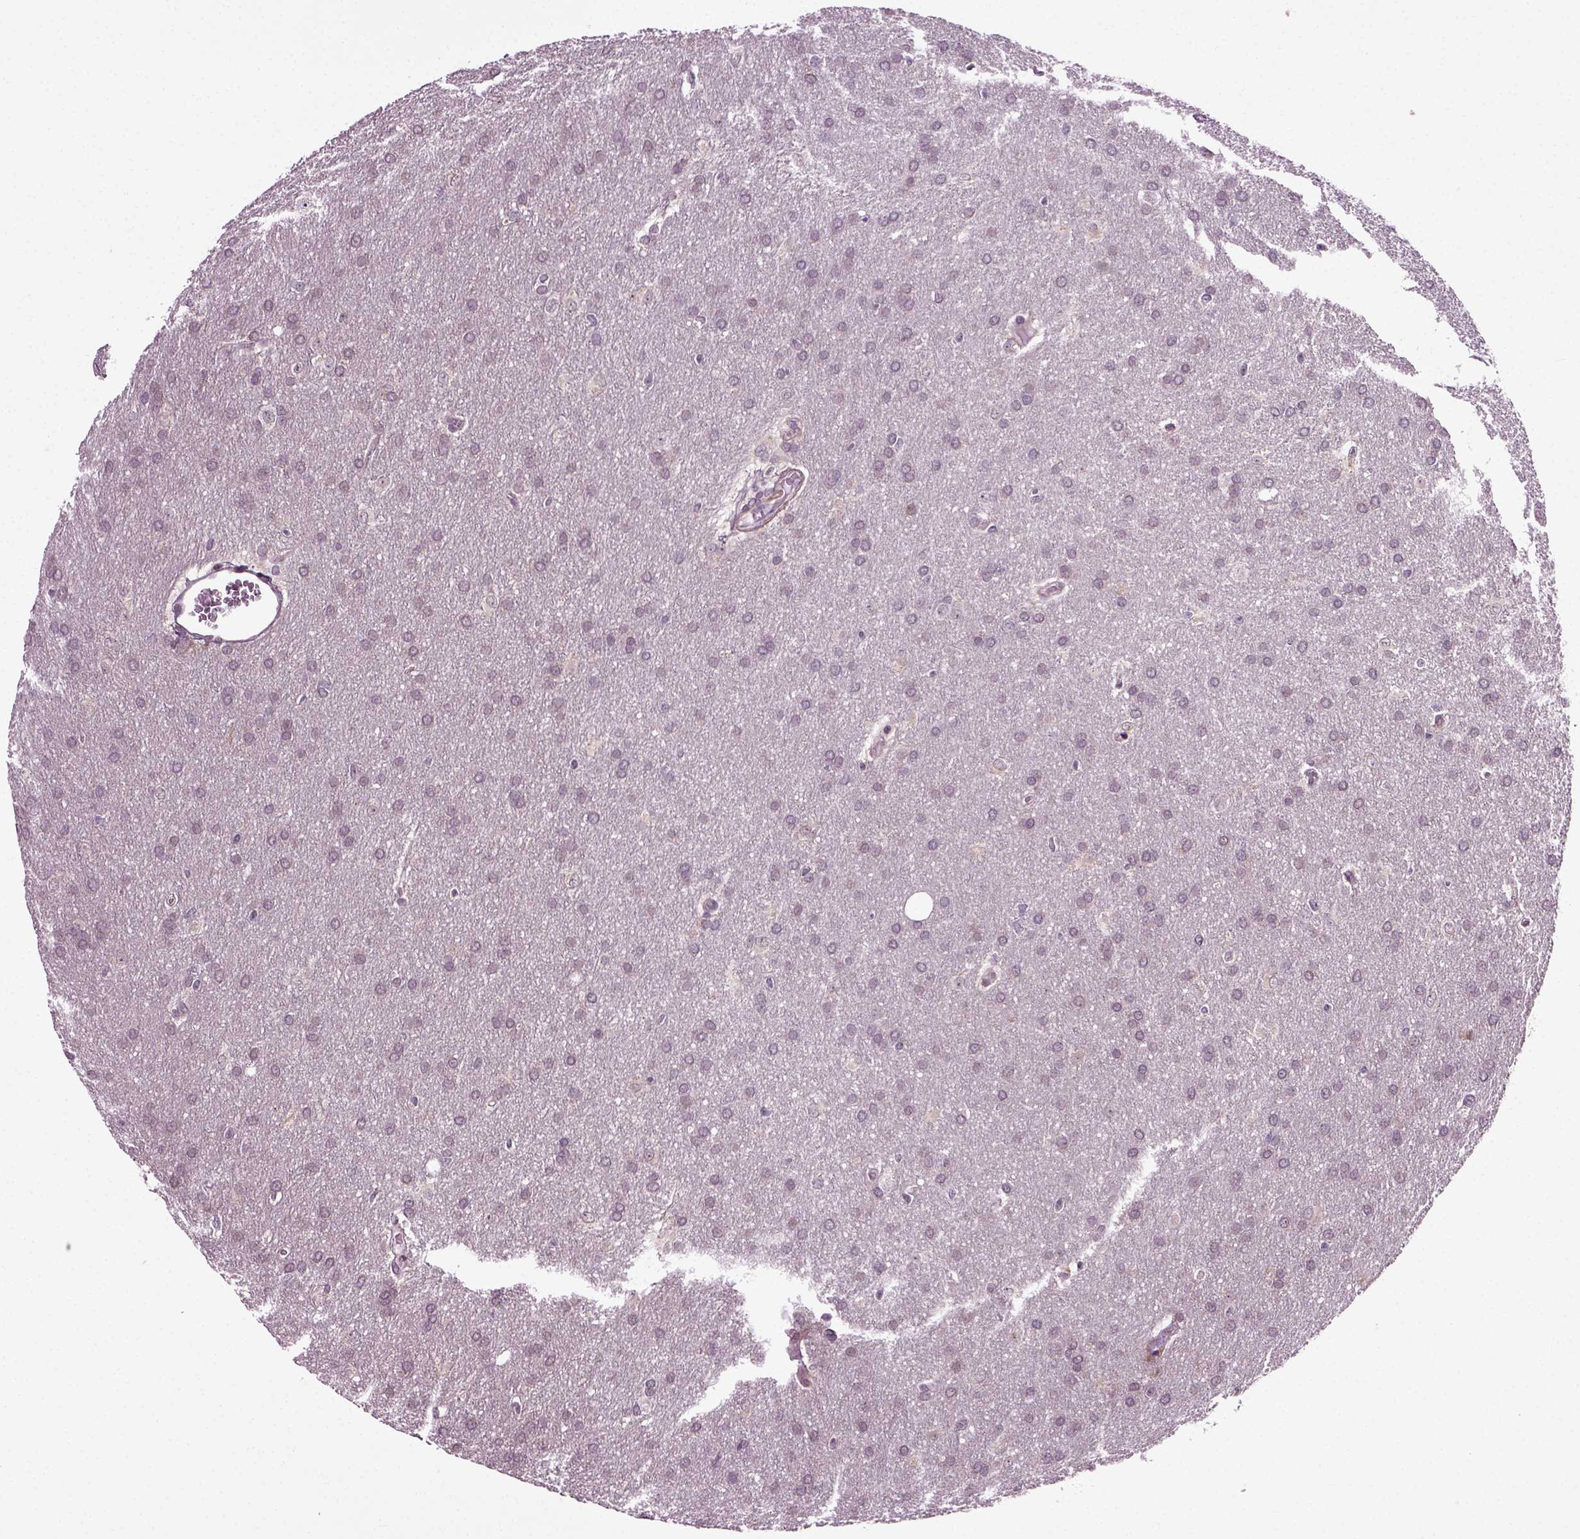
{"staining": {"intensity": "negative", "quantity": "none", "location": "none"}, "tissue": "glioma", "cell_type": "Tumor cells", "image_type": "cancer", "snomed": [{"axis": "morphology", "description": "Glioma, malignant, Low grade"}, {"axis": "topography", "description": "Brain"}], "caption": "An image of glioma stained for a protein displays no brown staining in tumor cells.", "gene": "KNSTRN", "patient": {"sex": "female", "age": 32}}